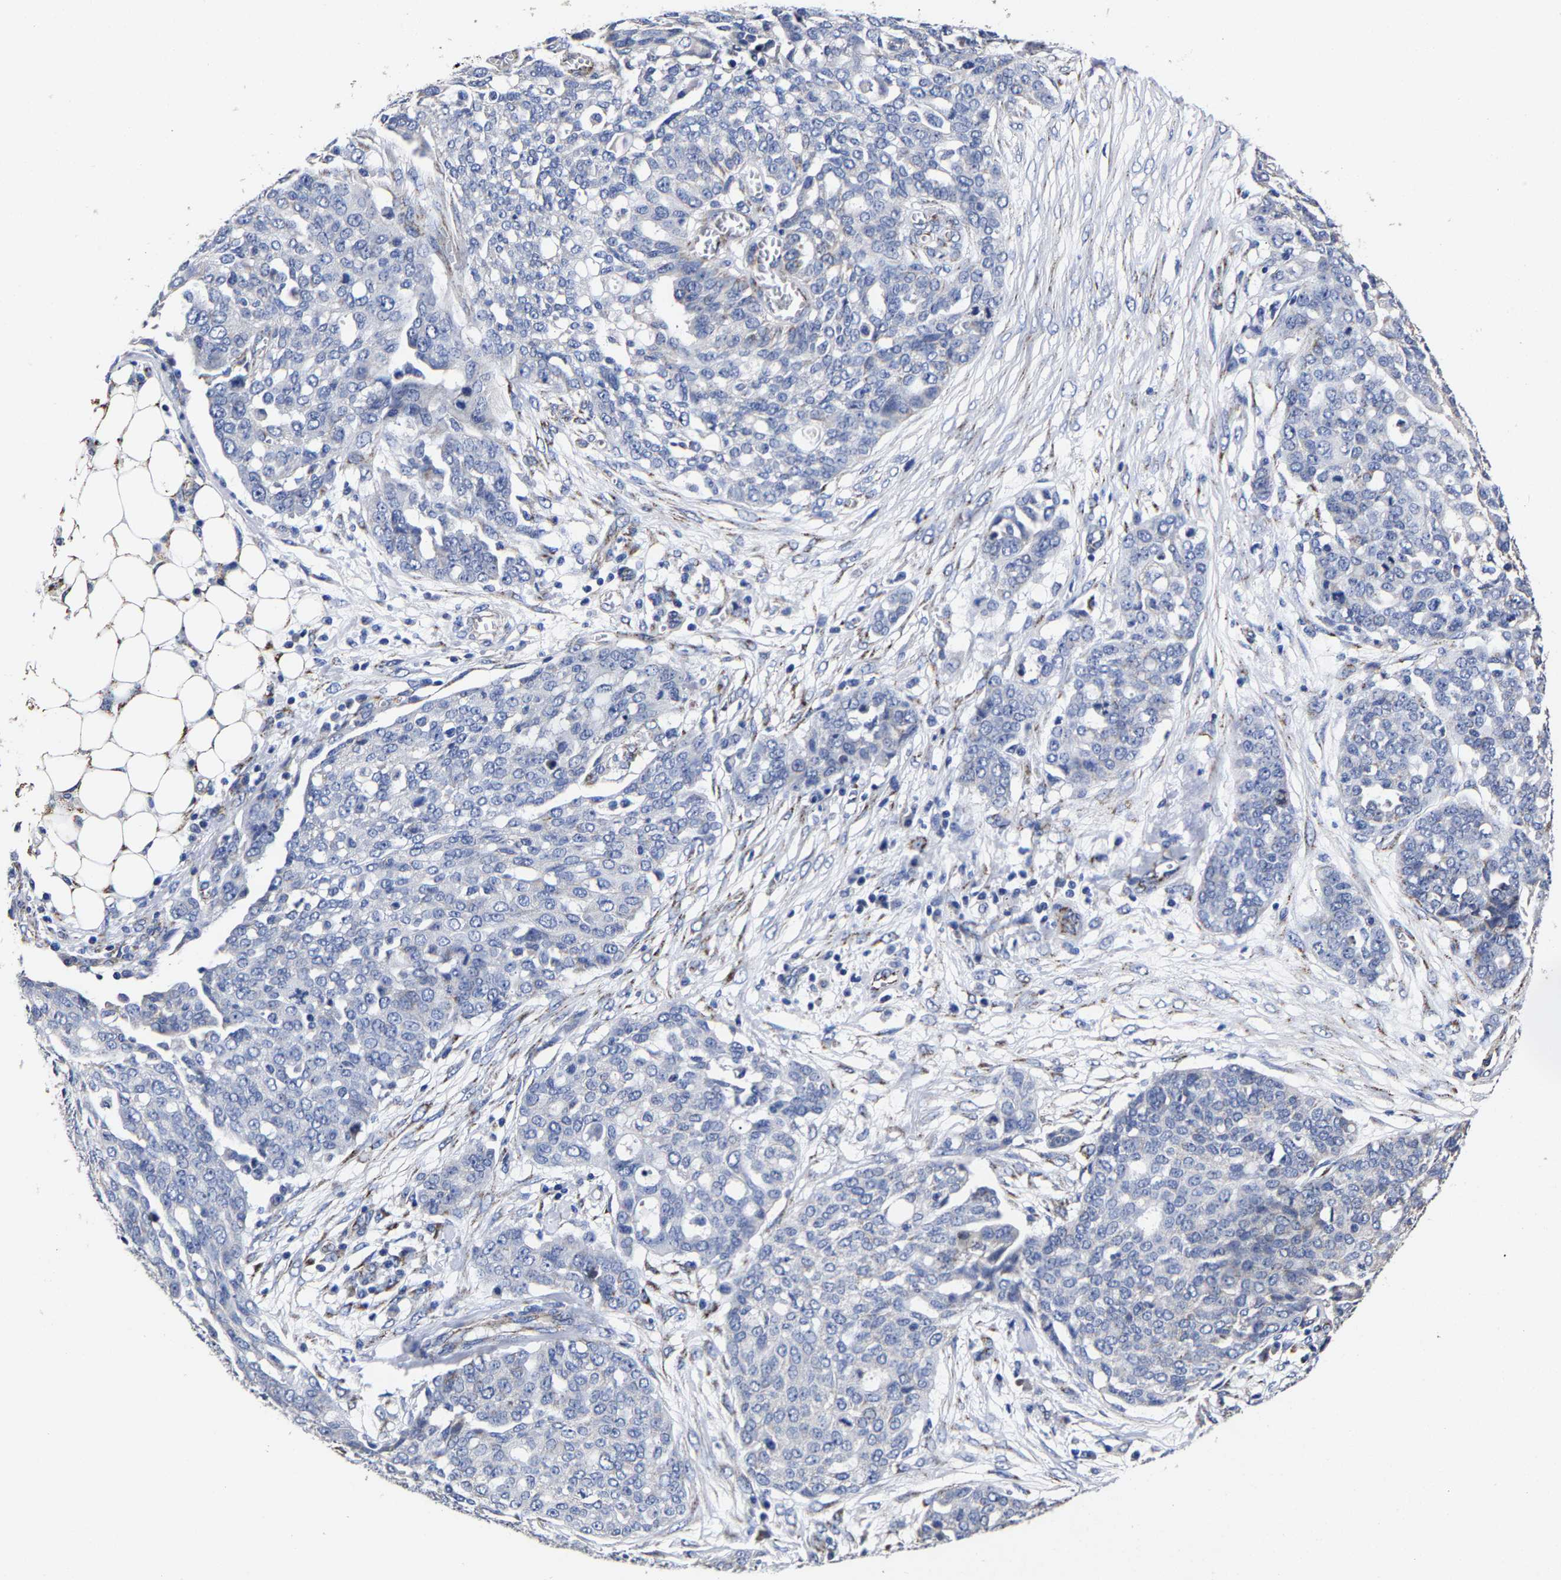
{"staining": {"intensity": "negative", "quantity": "none", "location": "none"}, "tissue": "ovarian cancer", "cell_type": "Tumor cells", "image_type": "cancer", "snomed": [{"axis": "morphology", "description": "Cystadenocarcinoma, serous, NOS"}, {"axis": "topography", "description": "Soft tissue"}, {"axis": "topography", "description": "Ovary"}], "caption": "Ovarian cancer (serous cystadenocarcinoma) was stained to show a protein in brown. There is no significant expression in tumor cells. (Stains: DAB (3,3'-diaminobenzidine) IHC with hematoxylin counter stain, Microscopy: brightfield microscopy at high magnification).", "gene": "AASS", "patient": {"sex": "female", "age": 57}}